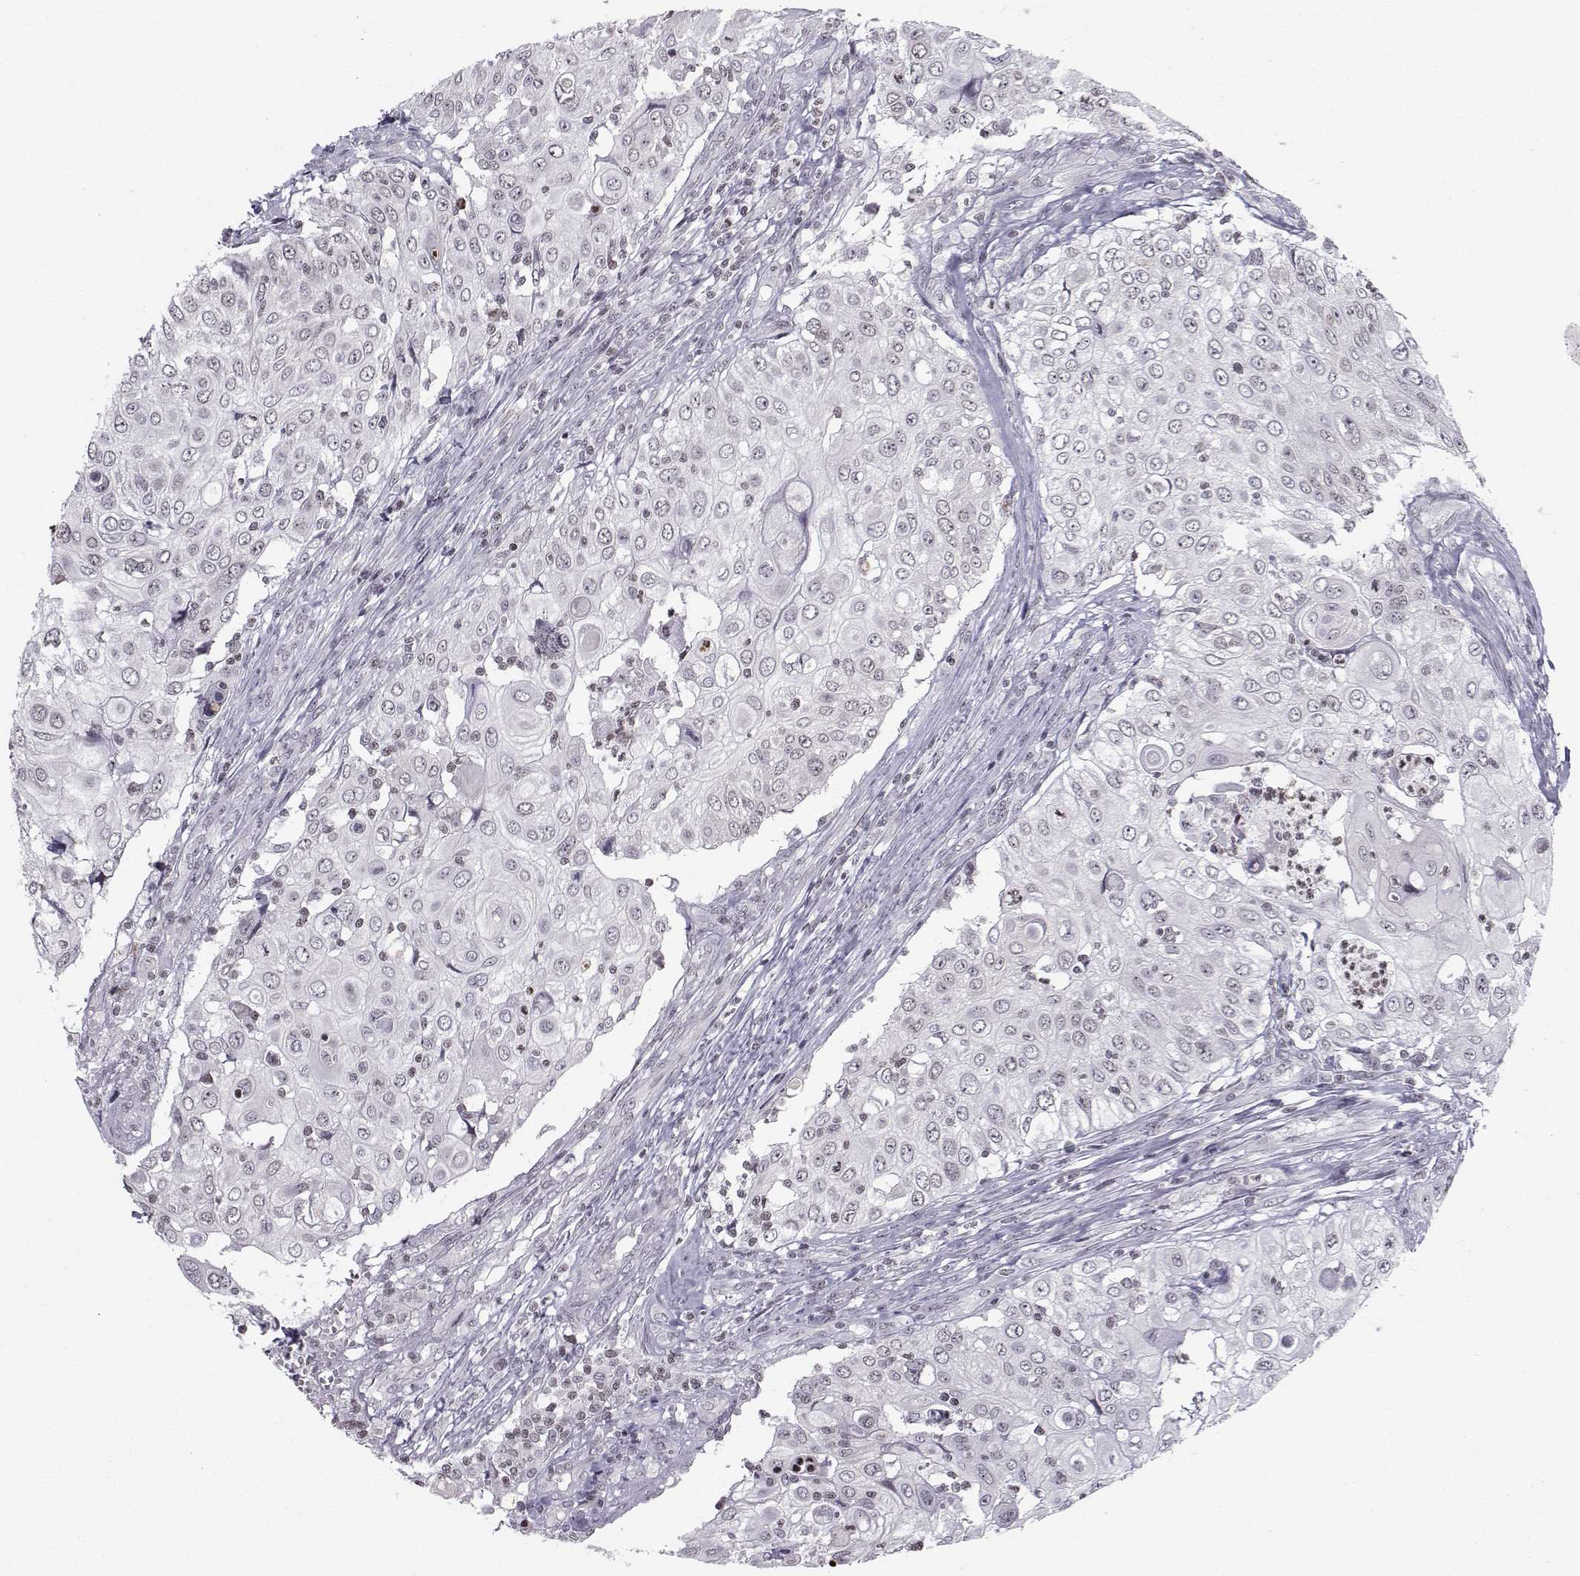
{"staining": {"intensity": "negative", "quantity": "none", "location": "none"}, "tissue": "urothelial cancer", "cell_type": "Tumor cells", "image_type": "cancer", "snomed": [{"axis": "morphology", "description": "Urothelial carcinoma, High grade"}, {"axis": "topography", "description": "Urinary bladder"}], "caption": "Tumor cells show no significant expression in urothelial carcinoma (high-grade).", "gene": "MARCHF4", "patient": {"sex": "female", "age": 79}}